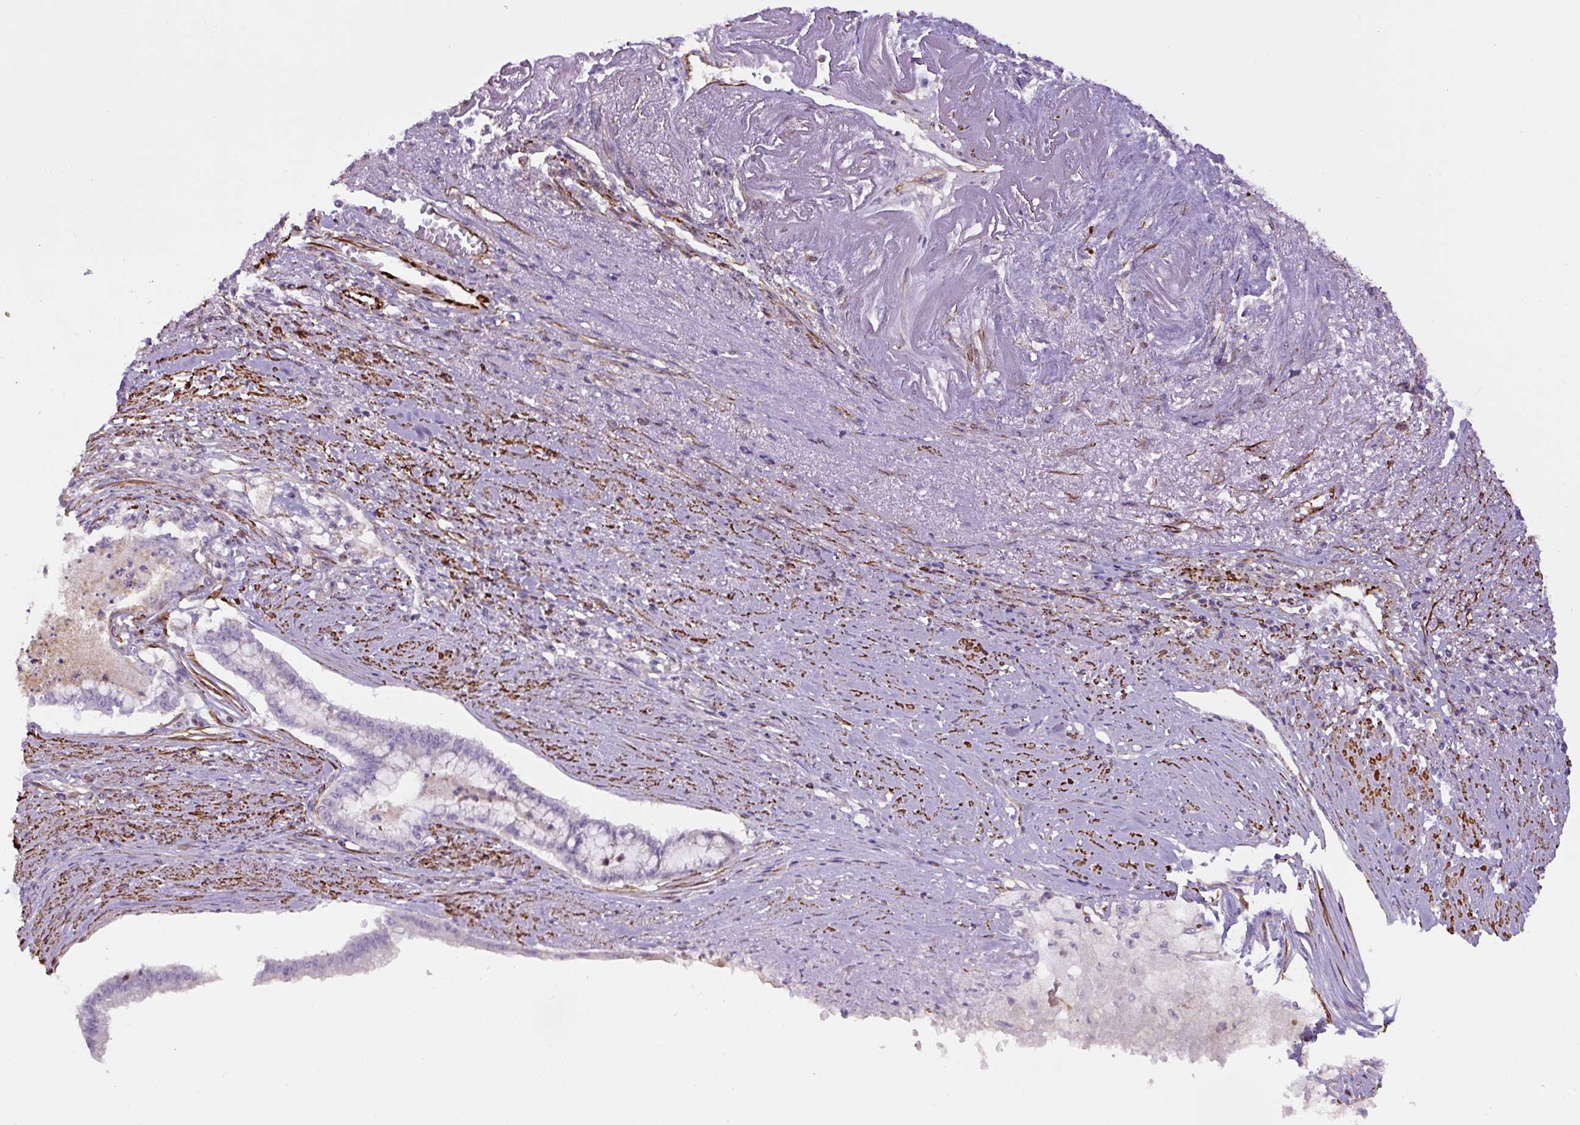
{"staining": {"intensity": "negative", "quantity": "none", "location": "none"}, "tissue": "endometrial cancer", "cell_type": "Tumor cells", "image_type": "cancer", "snomed": [{"axis": "morphology", "description": "Adenocarcinoma, NOS"}, {"axis": "topography", "description": "Endometrium"}], "caption": "Tumor cells show no significant staining in adenocarcinoma (endometrial).", "gene": "B3GALT5", "patient": {"sex": "female", "age": 79}}